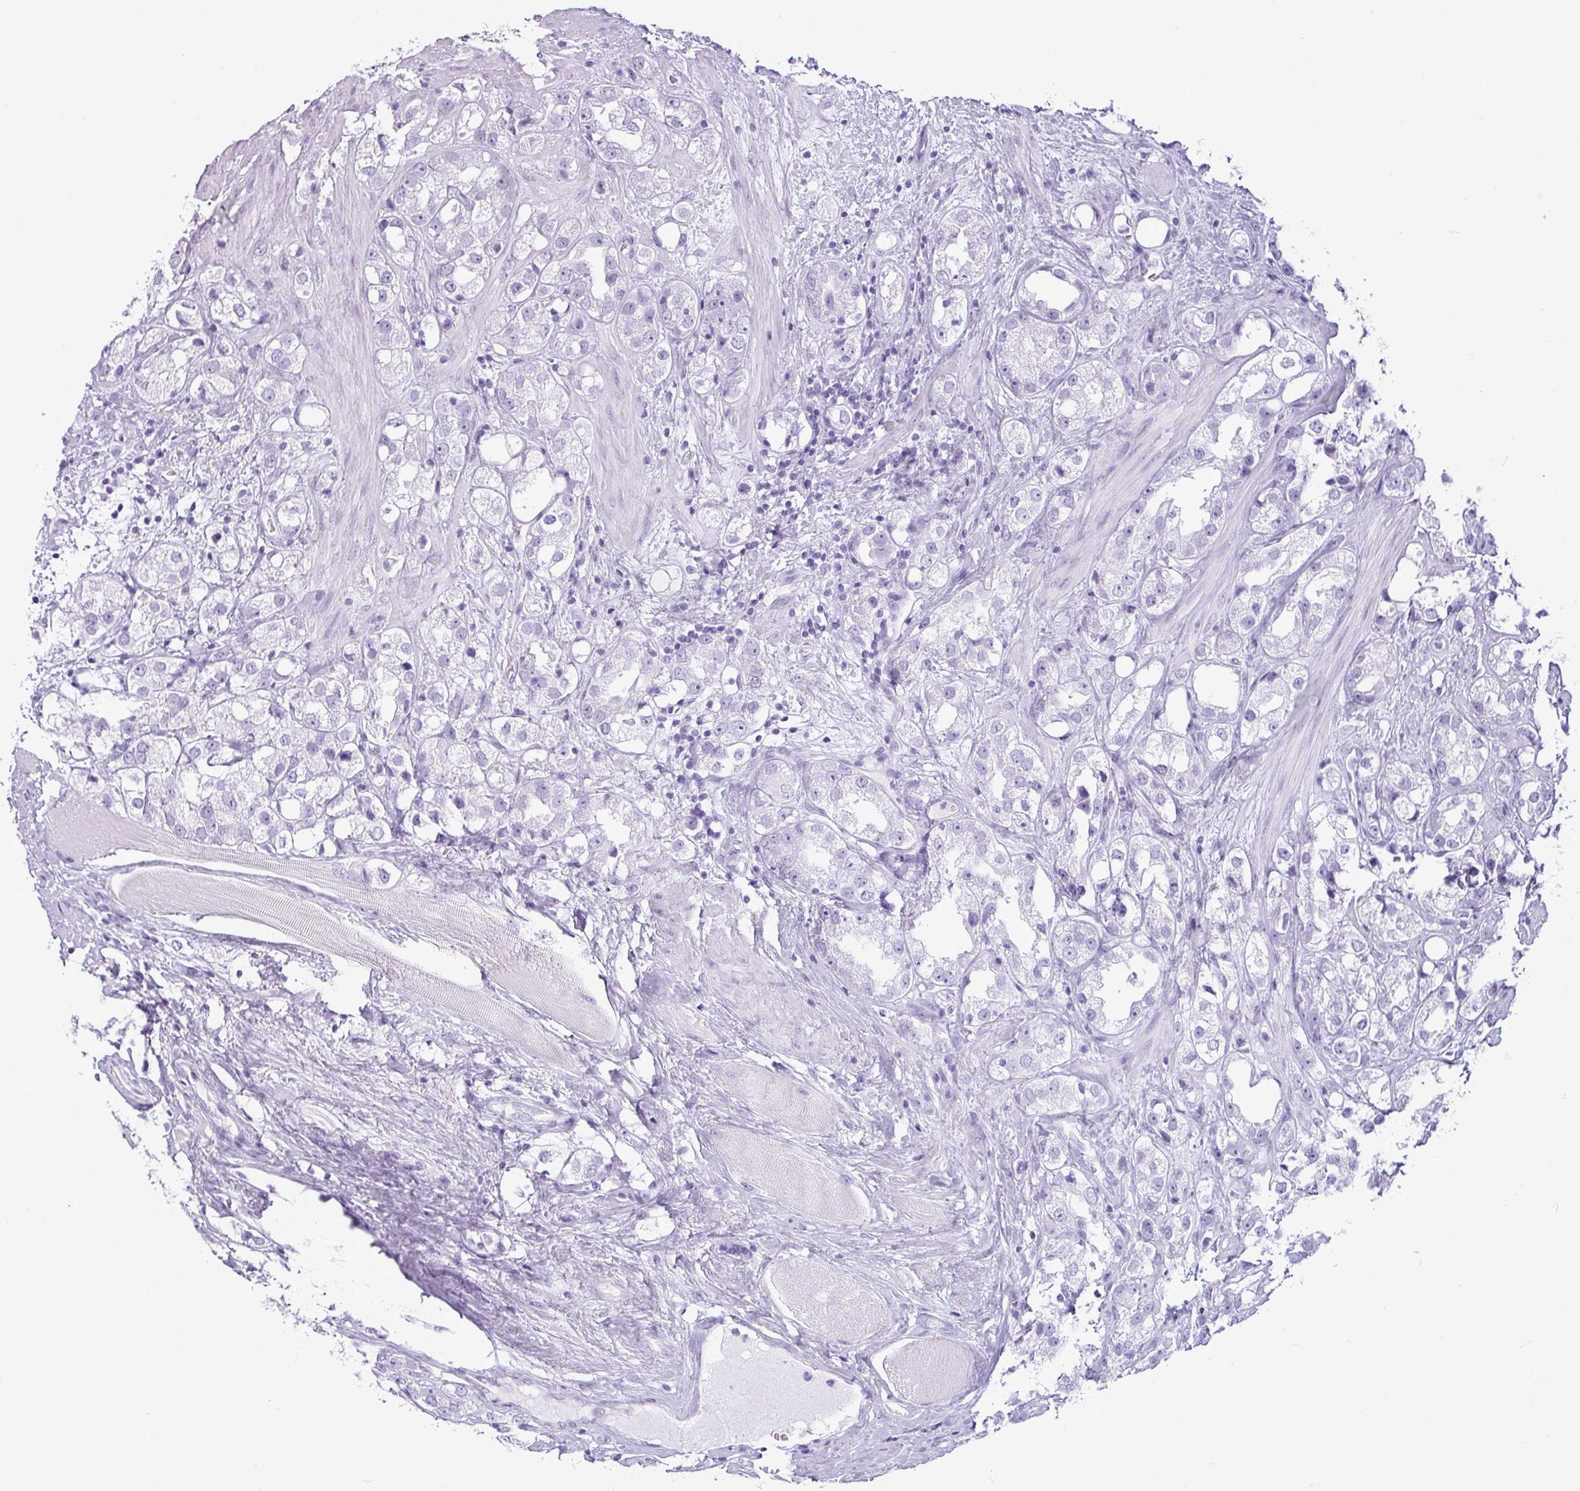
{"staining": {"intensity": "negative", "quantity": "none", "location": "none"}, "tissue": "prostate cancer", "cell_type": "Tumor cells", "image_type": "cancer", "snomed": [{"axis": "morphology", "description": "Adenocarcinoma, NOS"}, {"axis": "topography", "description": "Prostate"}], "caption": "IHC photomicrograph of prostate adenocarcinoma stained for a protein (brown), which shows no expression in tumor cells. (DAB (3,3'-diaminobenzidine) immunohistochemistry (IHC) with hematoxylin counter stain).", "gene": "AMY1B", "patient": {"sex": "male", "age": 79}}